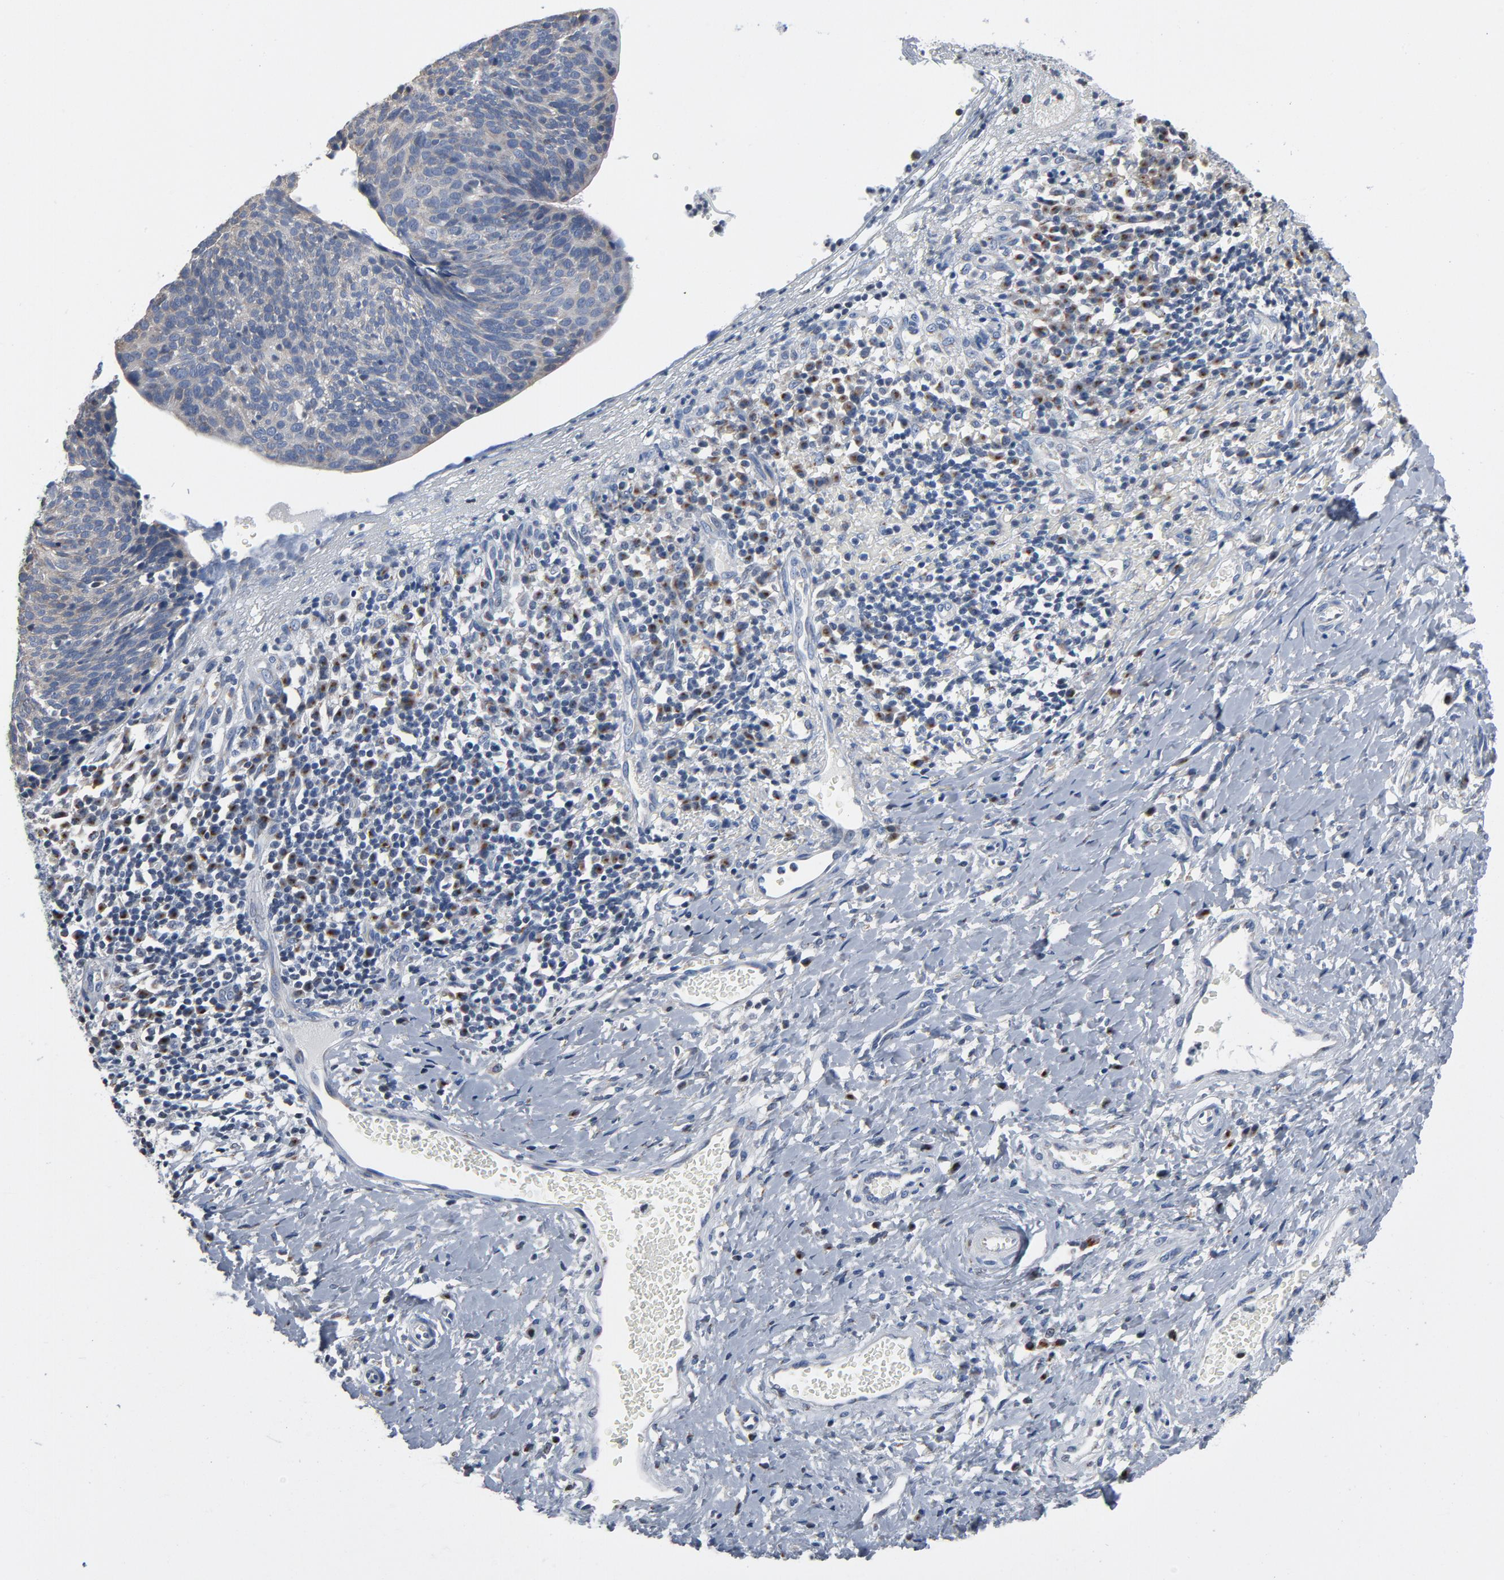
{"staining": {"intensity": "weak", "quantity": ">75%", "location": "cytoplasmic/membranous"}, "tissue": "cervical cancer", "cell_type": "Tumor cells", "image_type": "cancer", "snomed": [{"axis": "morphology", "description": "Normal tissue, NOS"}, {"axis": "morphology", "description": "Squamous cell carcinoma, NOS"}, {"axis": "topography", "description": "Cervix"}], "caption": "Protein analysis of cervical cancer (squamous cell carcinoma) tissue shows weak cytoplasmic/membranous expression in about >75% of tumor cells.", "gene": "YIPF6", "patient": {"sex": "female", "age": 39}}